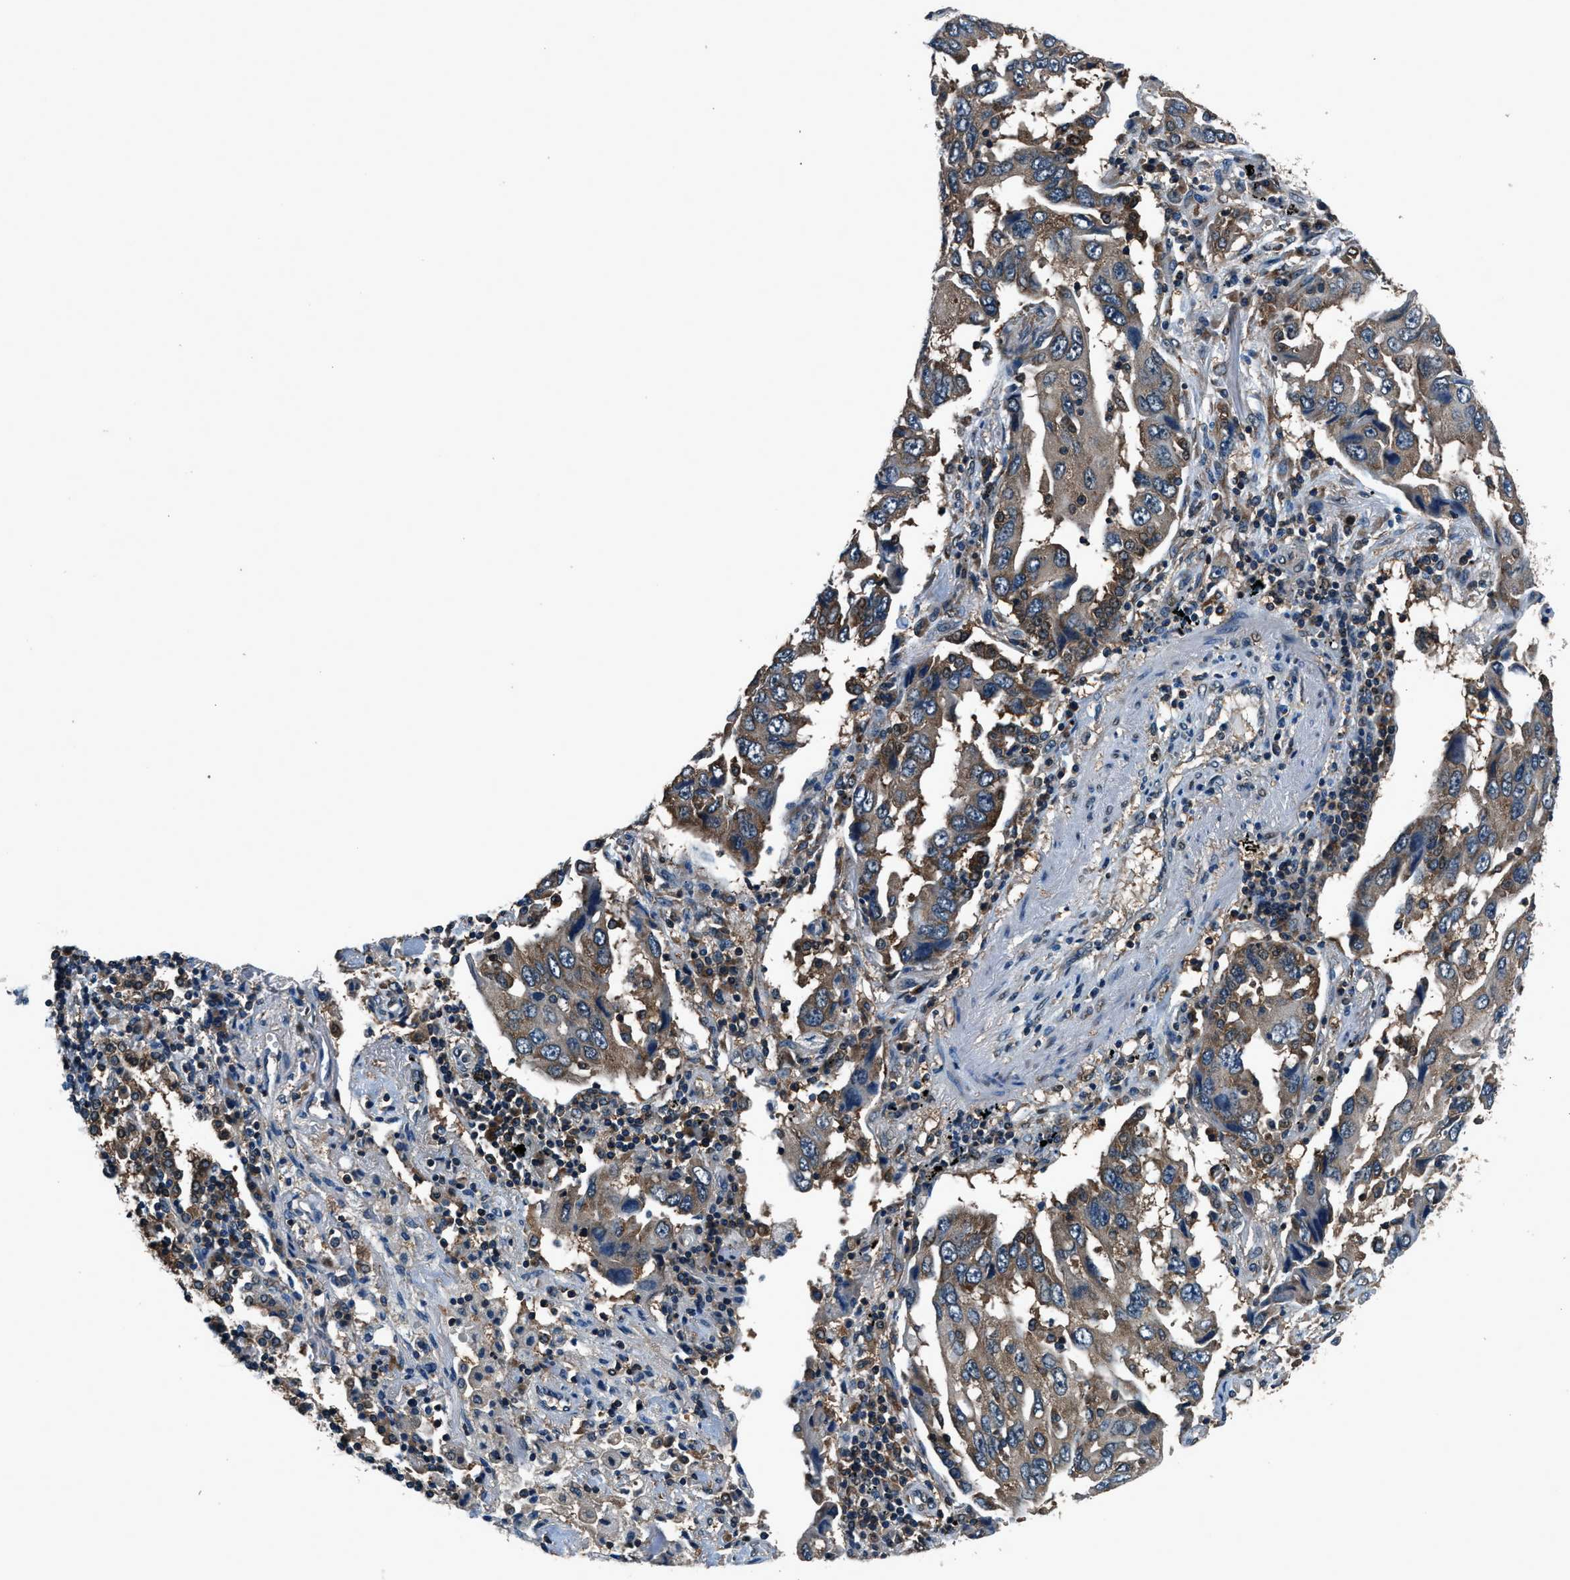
{"staining": {"intensity": "strong", "quantity": ">75%", "location": "cytoplasmic/membranous"}, "tissue": "lung cancer", "cell_type": "Tumor cells", "image_type": "cancer", "snomed": [{"axis": "morphology", "description": "Adenocarcinoma, NOS"}, {"axis": "topography", "description": "Lung"}], "caption": "Immunohistochemistry micrograph of neoplastic tissue: lung cancer stained using IHC shows high levels of strong protein expression localized specifically in the cytoplasmic/membranous of tumor cells, appearing as a cytoplasmic/membranous brown color.", "gene": "ARFGAP2", "patient": {"sex": "female", "age": 65}}